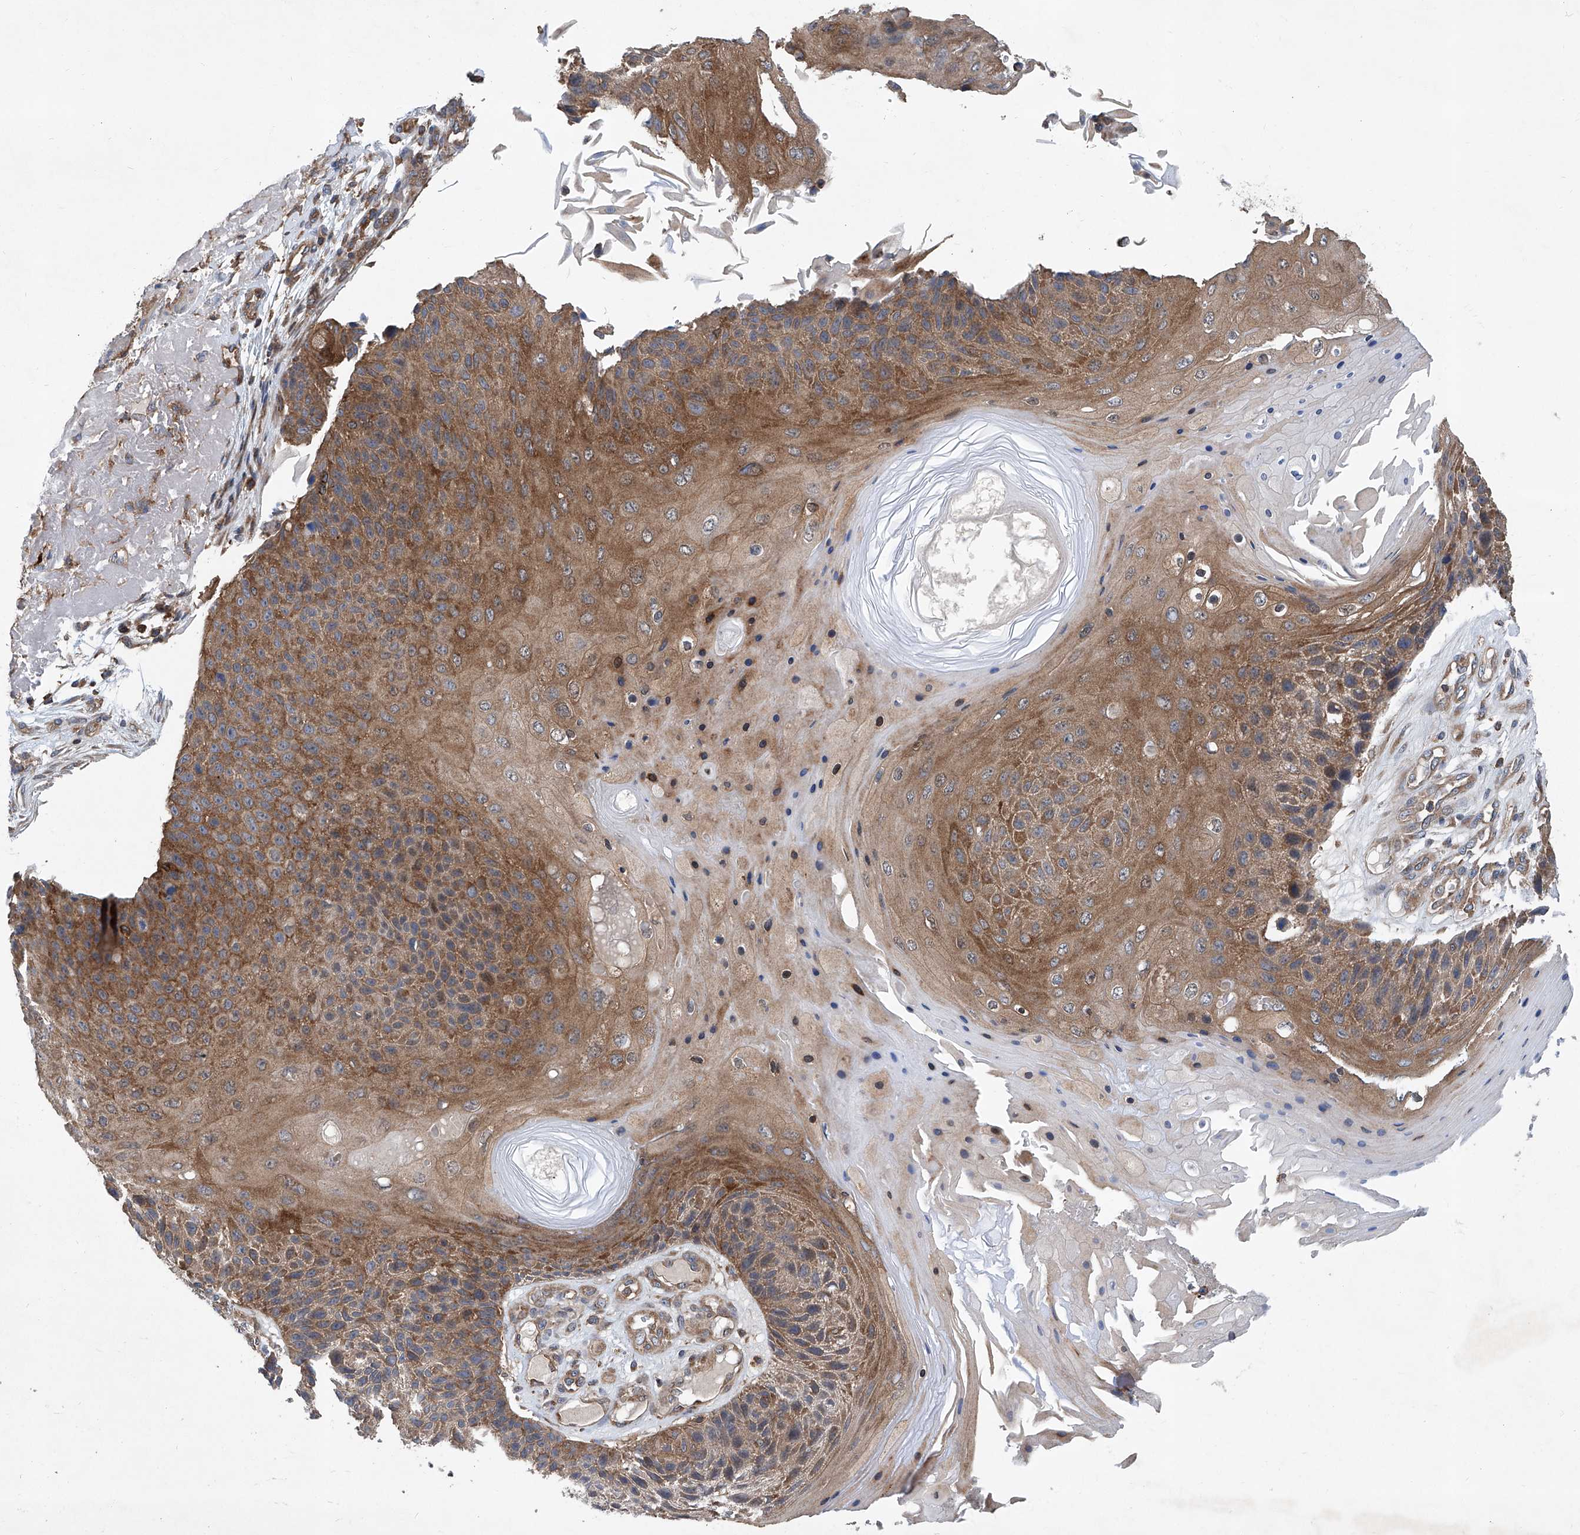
{"staining": {"intensity": "moderate", "quantity": ">75%", "location": "cytoplasmic/membranous"}, "tissue": "skin cancer", "cell_type": "Tumor cells", "image_type": "cancer", "snomed": [{"axis": "morphology", "description": "Squamous cell carcinoma, NOS"}, {"axis": "topography", "description": "Skin"}], "caption": "Protein staining by IHC reveals moderate cytoplasmic/membranous staining in approximately >75% of tumor cells in skin cancer.", "gene": "SMAP1", "patient": {"sex": "female", "age": 88}}